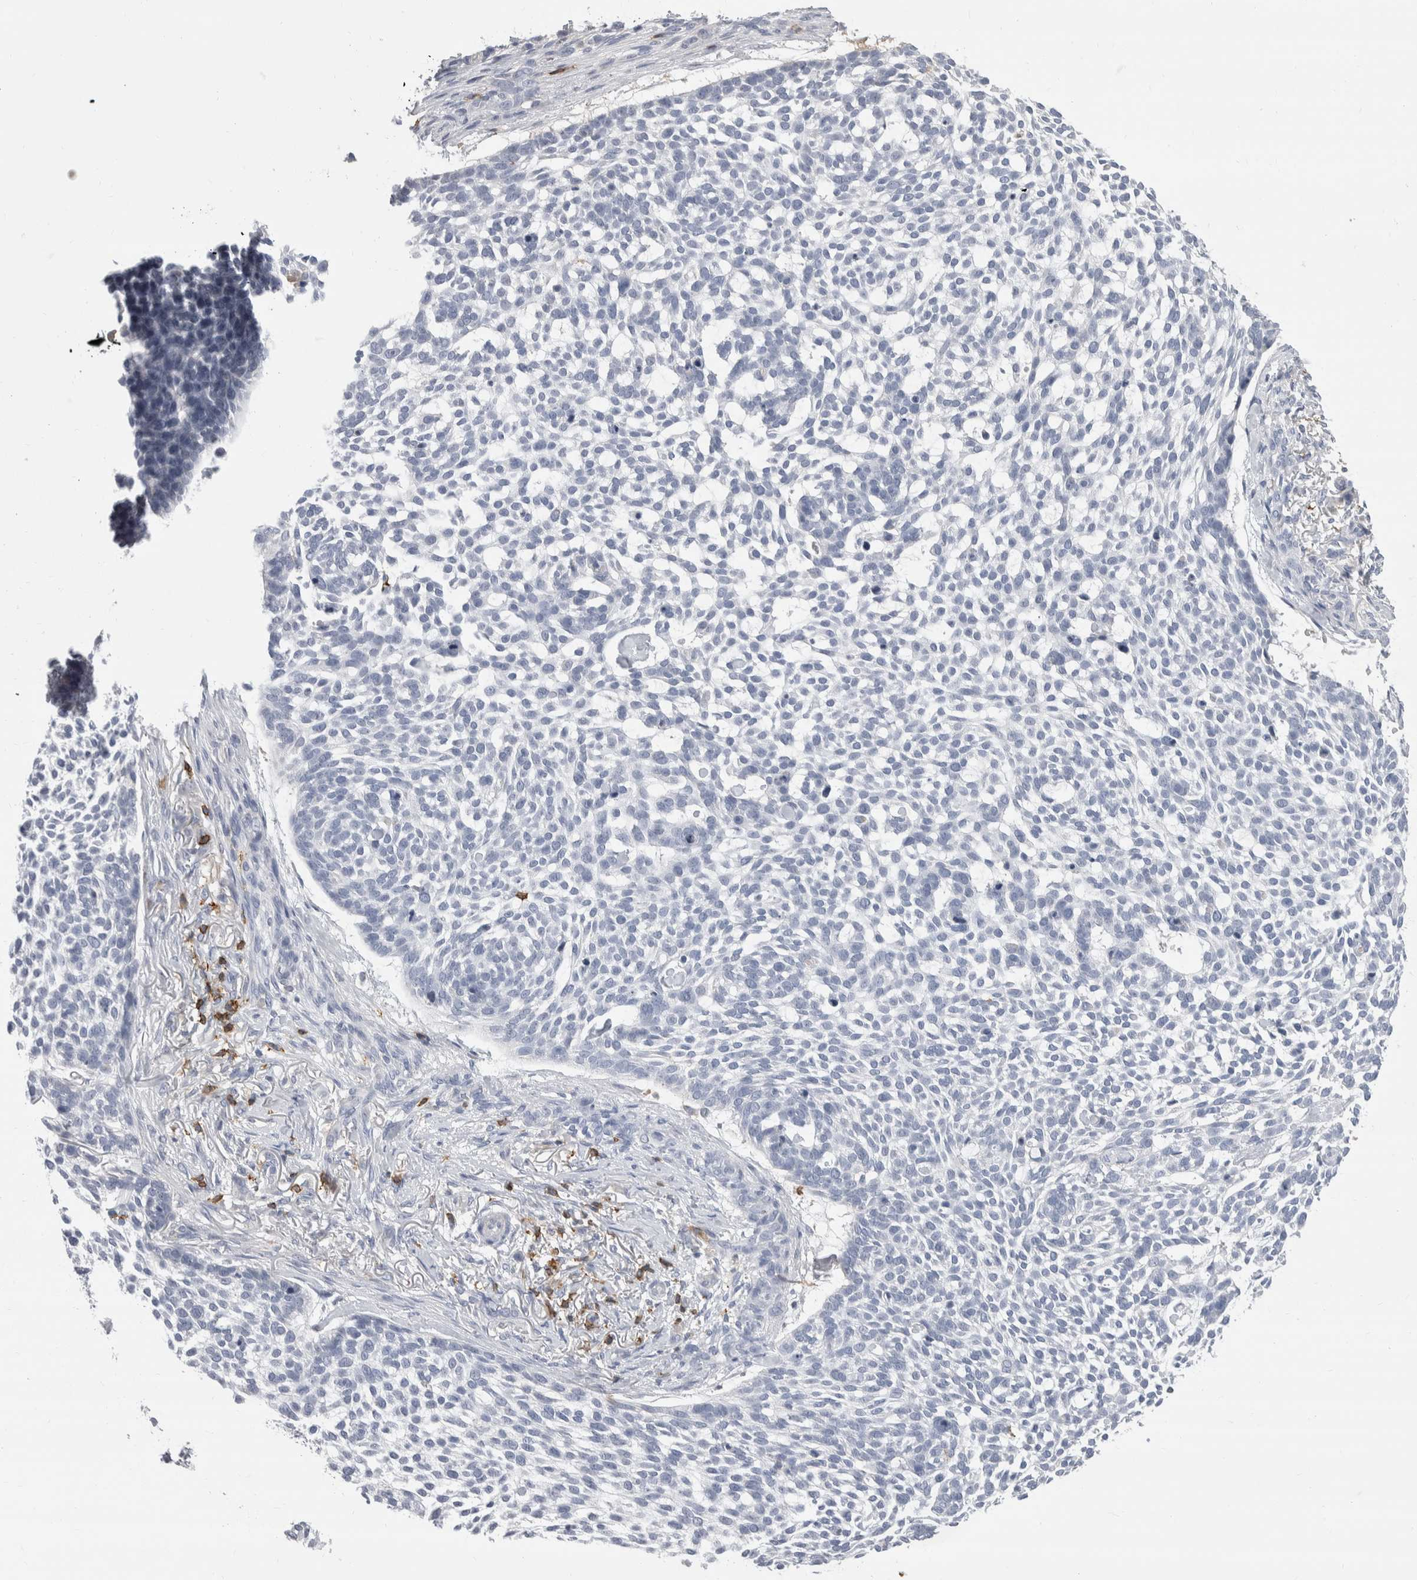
{"staining": {"intensity": "negative", "quantity": "none", "location": "none"}, "tissue": "skin cancer", "cell_type": "Tumor cells", "image_type": "cancer", "snomed": [{"axis": "morphology", "description": "Basal cell carcinoma"}, {"axis": "topography", "description": "Skin"}], "caption": "The photomicrograph shows no staining of tumor cells in skin basal cell carcinoma.", "gene": "CEP295NL", "patient": {"sex": "female", "age": 64}}